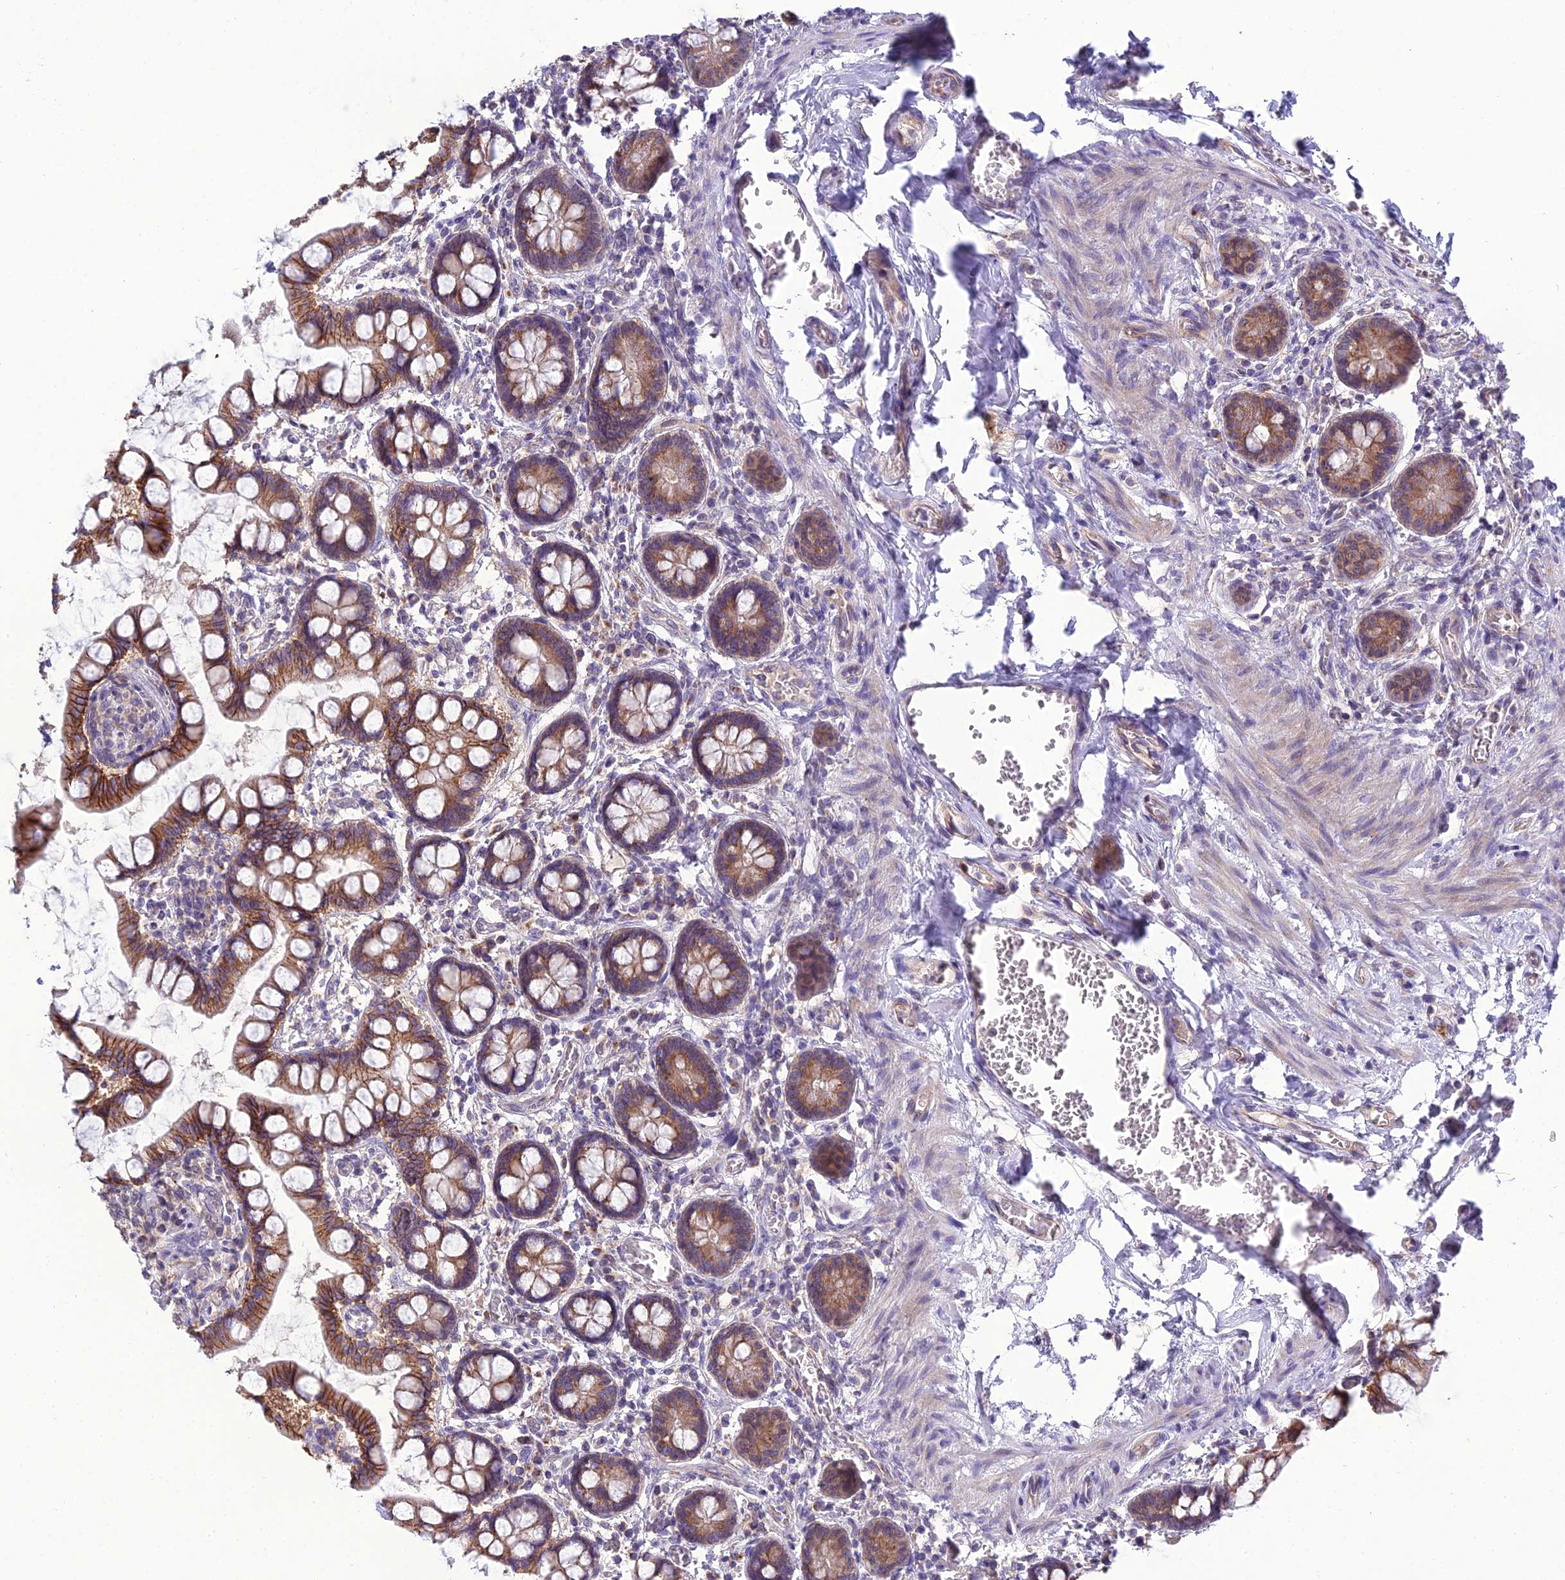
{"staining": {"intensity": "strong", "quantity": ">75%", "location": "cytoplasmic/membranous"}, "tissue": "small intestine", "cell_type": "Glandular cells", "image_type": "normal", "snomed": [{"axis": "morphology", "description": "Normal tissue, NOS"}, {"axis": "topography", "description": "Small intestine"}], "caption": "Immunohistochemistry (IHC) micrograph of unremarkable small intestine: small intestine stained using IHC displays high levels of strong protein expression localized specifically in the cytoplasmic/membranous of glandular cells, appearing as a cytoplasmic/membranous brown color.", "gene": "GOLPH3", "patient": {"sex": "male", "age": 52}}